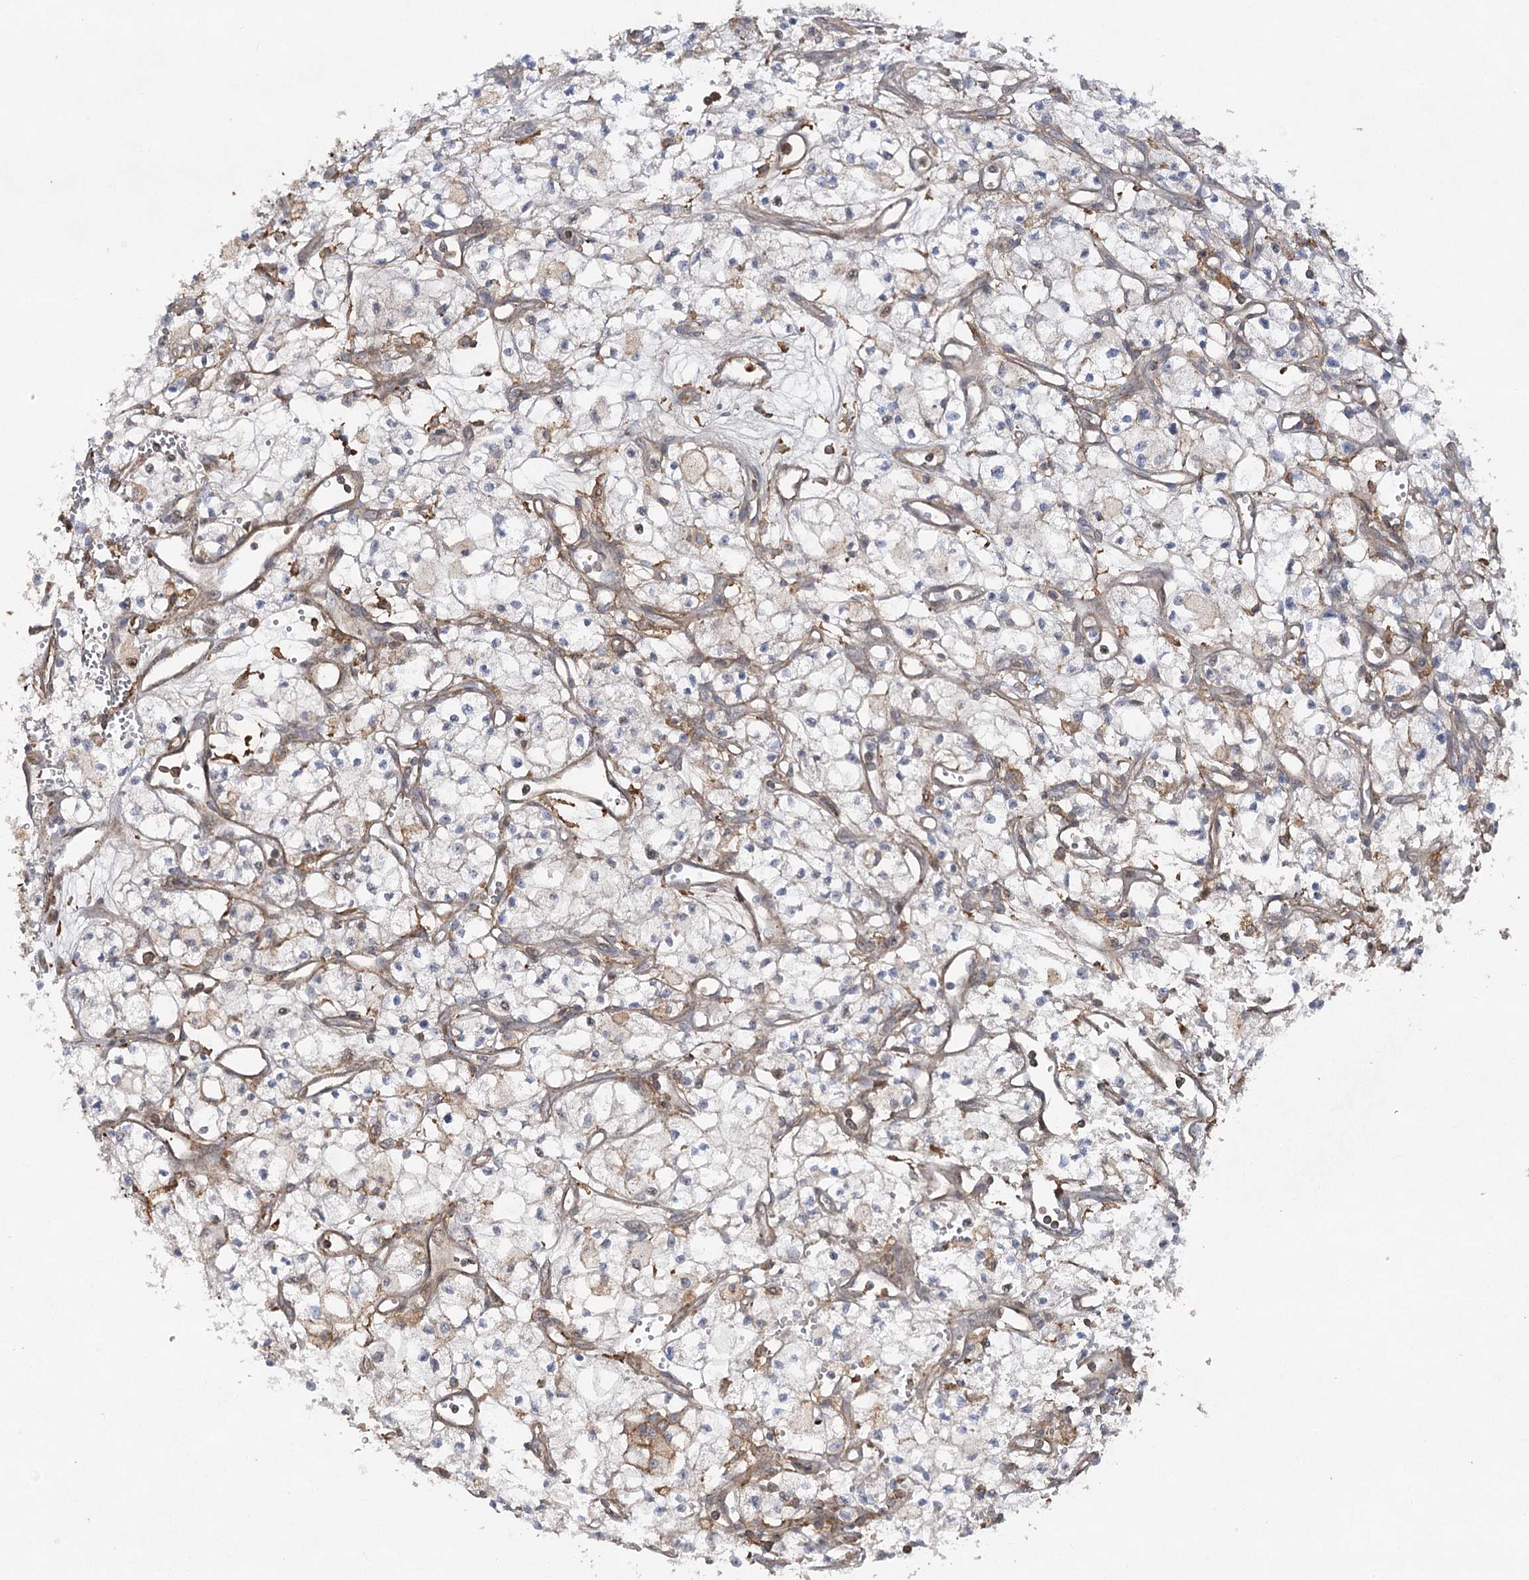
{"staining": {"intensity": "negative", "quantity": "none", "location": "none"}, "tissue": "renal cancer", "cell_type": "Tumor cells", "image_type": "cancer", "snomed": [{"axis": "morphology", "description": "Adenocarcinoma, NOS"}, {"axis": "topography", "description": "Kidney"}], "caption": "High magnification brightfield microscopy of adenocarcinoma (renal) stained with DAB (3,3'-diaminobenzidine) (brown) and counterstained with hematoxylin (blue): tumor cells show no significant positivity. (Immunohistochemistry, brightfield microscopy, high magnification).", "gene": "OBSL1", "patient": {"sex": "male", "age": 59}}